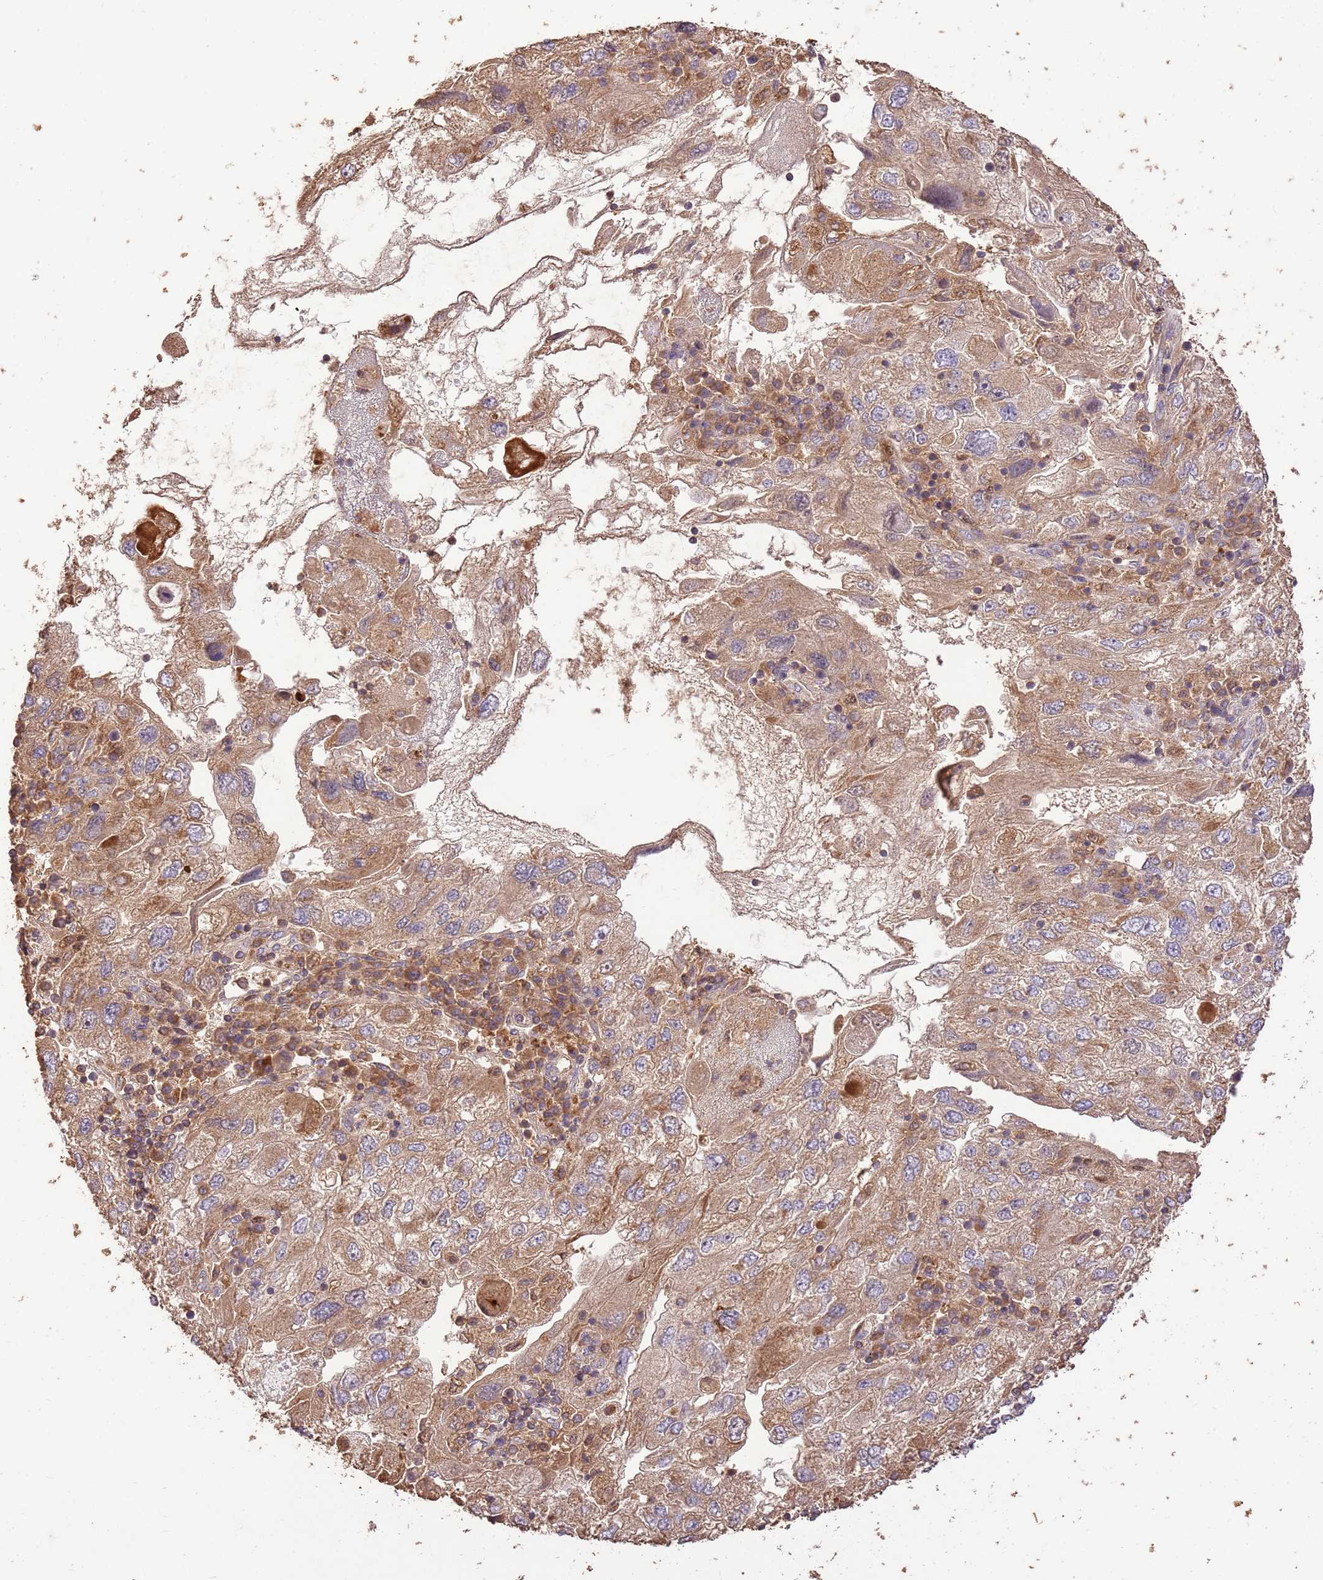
{"staining": {"intensity": "moderate", "quantity": "25%-75%", "location": "cytoplasmic/membranous"}, "tissue": "endometrial cancer", "cell_type": "Tumor cells", "image_type": "cancer", "snomed": [{"axis": "morphology", "description": "Adenocarcinoma, NOS"}, {"axis": "topography", "description": "Endometrium"}], "caption": "IHC histopathology image of neoplastic tissue: endometrial cancer (adenocarcinoma) stained using immunohistochemistry (IHC) shows medium levels of moderate protein expression localized specifically in the cytoplasmic/membranous of tumor cells, appearing as a cytoplasmic/membranous brown color.", "gene": "LRRC28", "patient": {"sex": "female", "age": 49}}